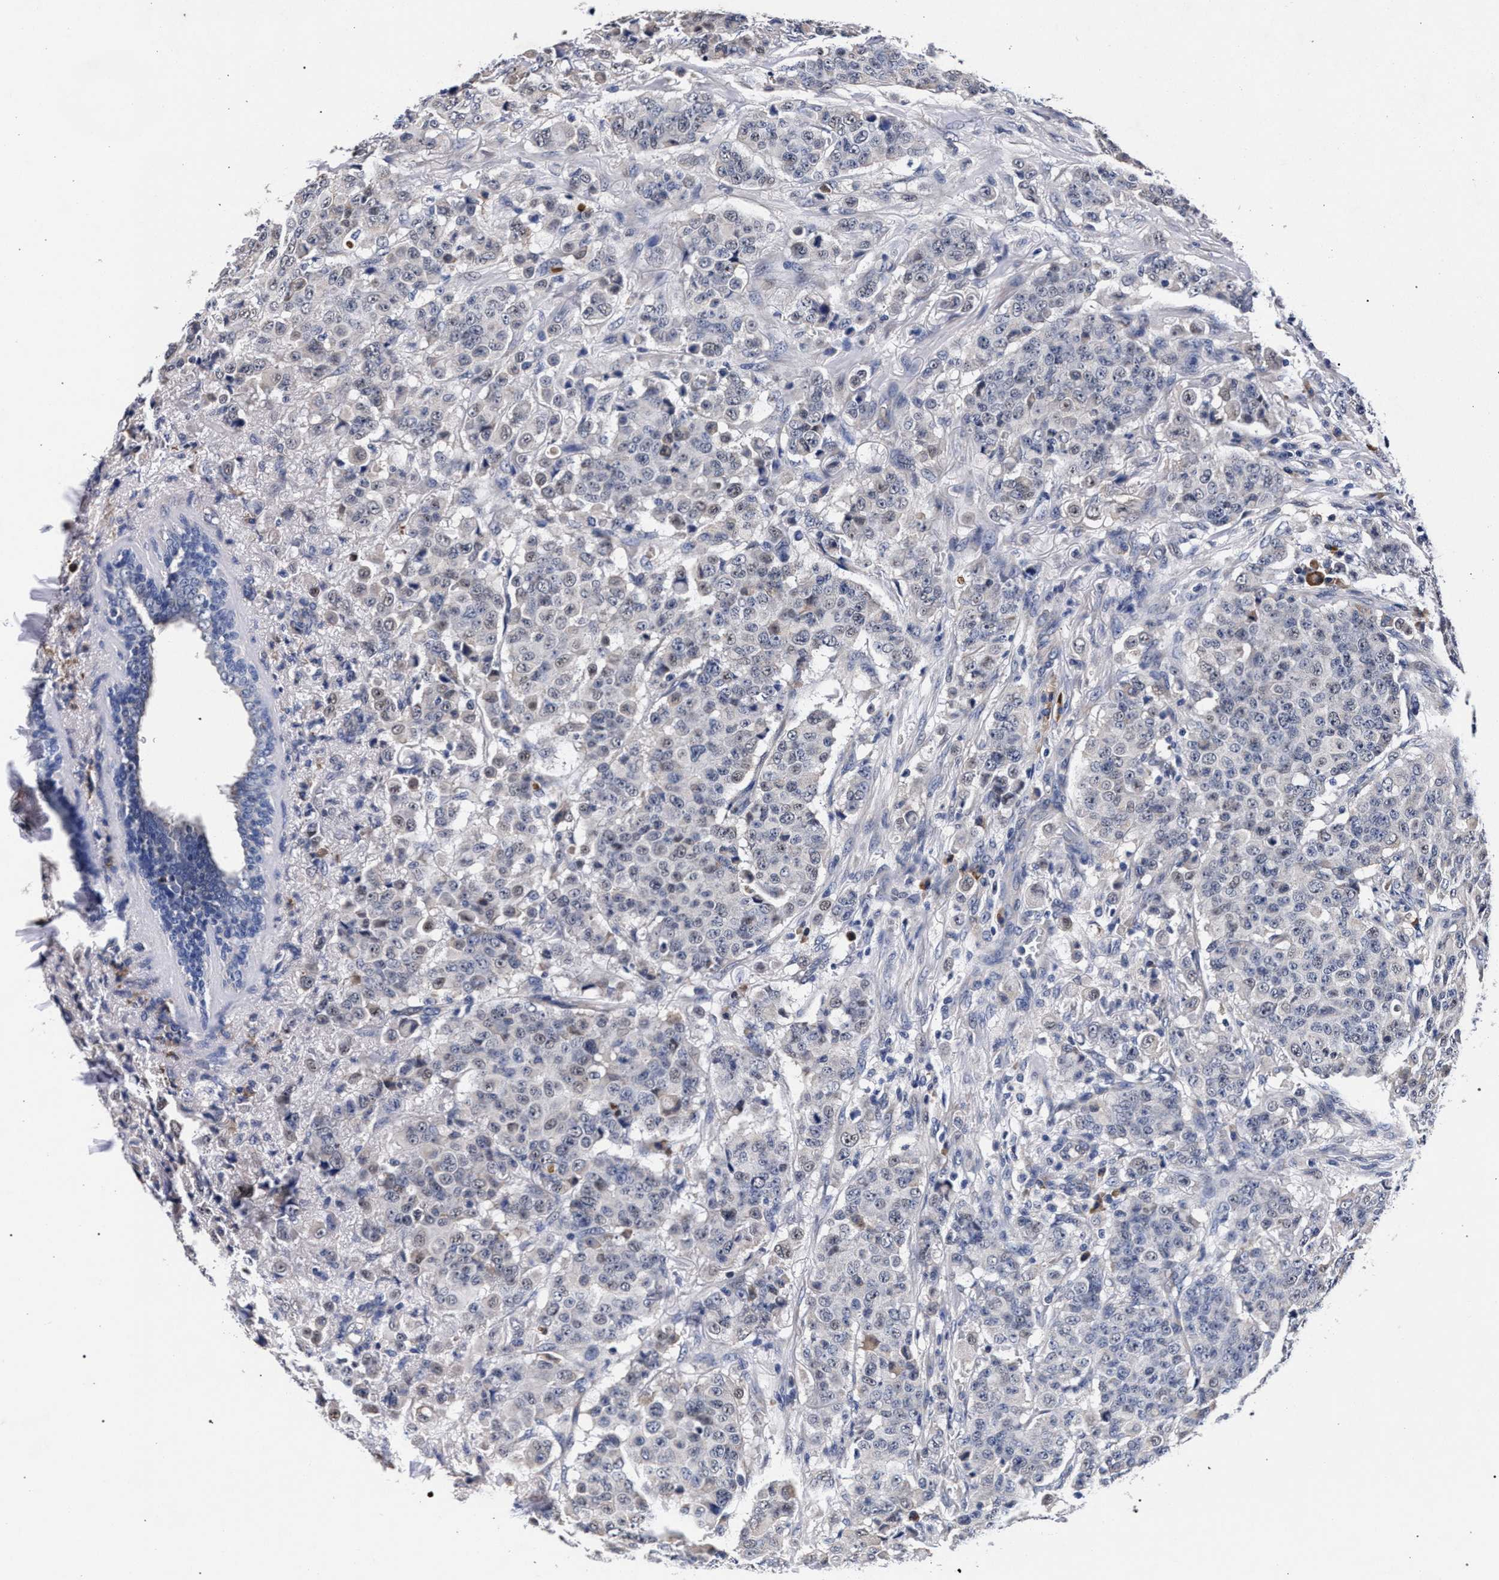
{"staining": {"intensity": "negative", "quantity": "none", "location": "none"}, "tissue": "breast cancer", "cell_type": "Tumor cells", "image_type": "cancer", "snomed": [{"axis": "morphology", "description": "Duct carcinoma"}, {"axis": "topography", "description": "Breast"}], "caption": "A histopathology image of human breast cancer is negative for staining in tumor cells. Brightfield microscopy of immunohistochemistry (IHC) stained with DAB (3,3'-diaminobenzidine) (brown) and hematoxylin (blue), captured at high magnification.", "gene": "CFAP95", "patient": {"sex": "female", "age": 40}}